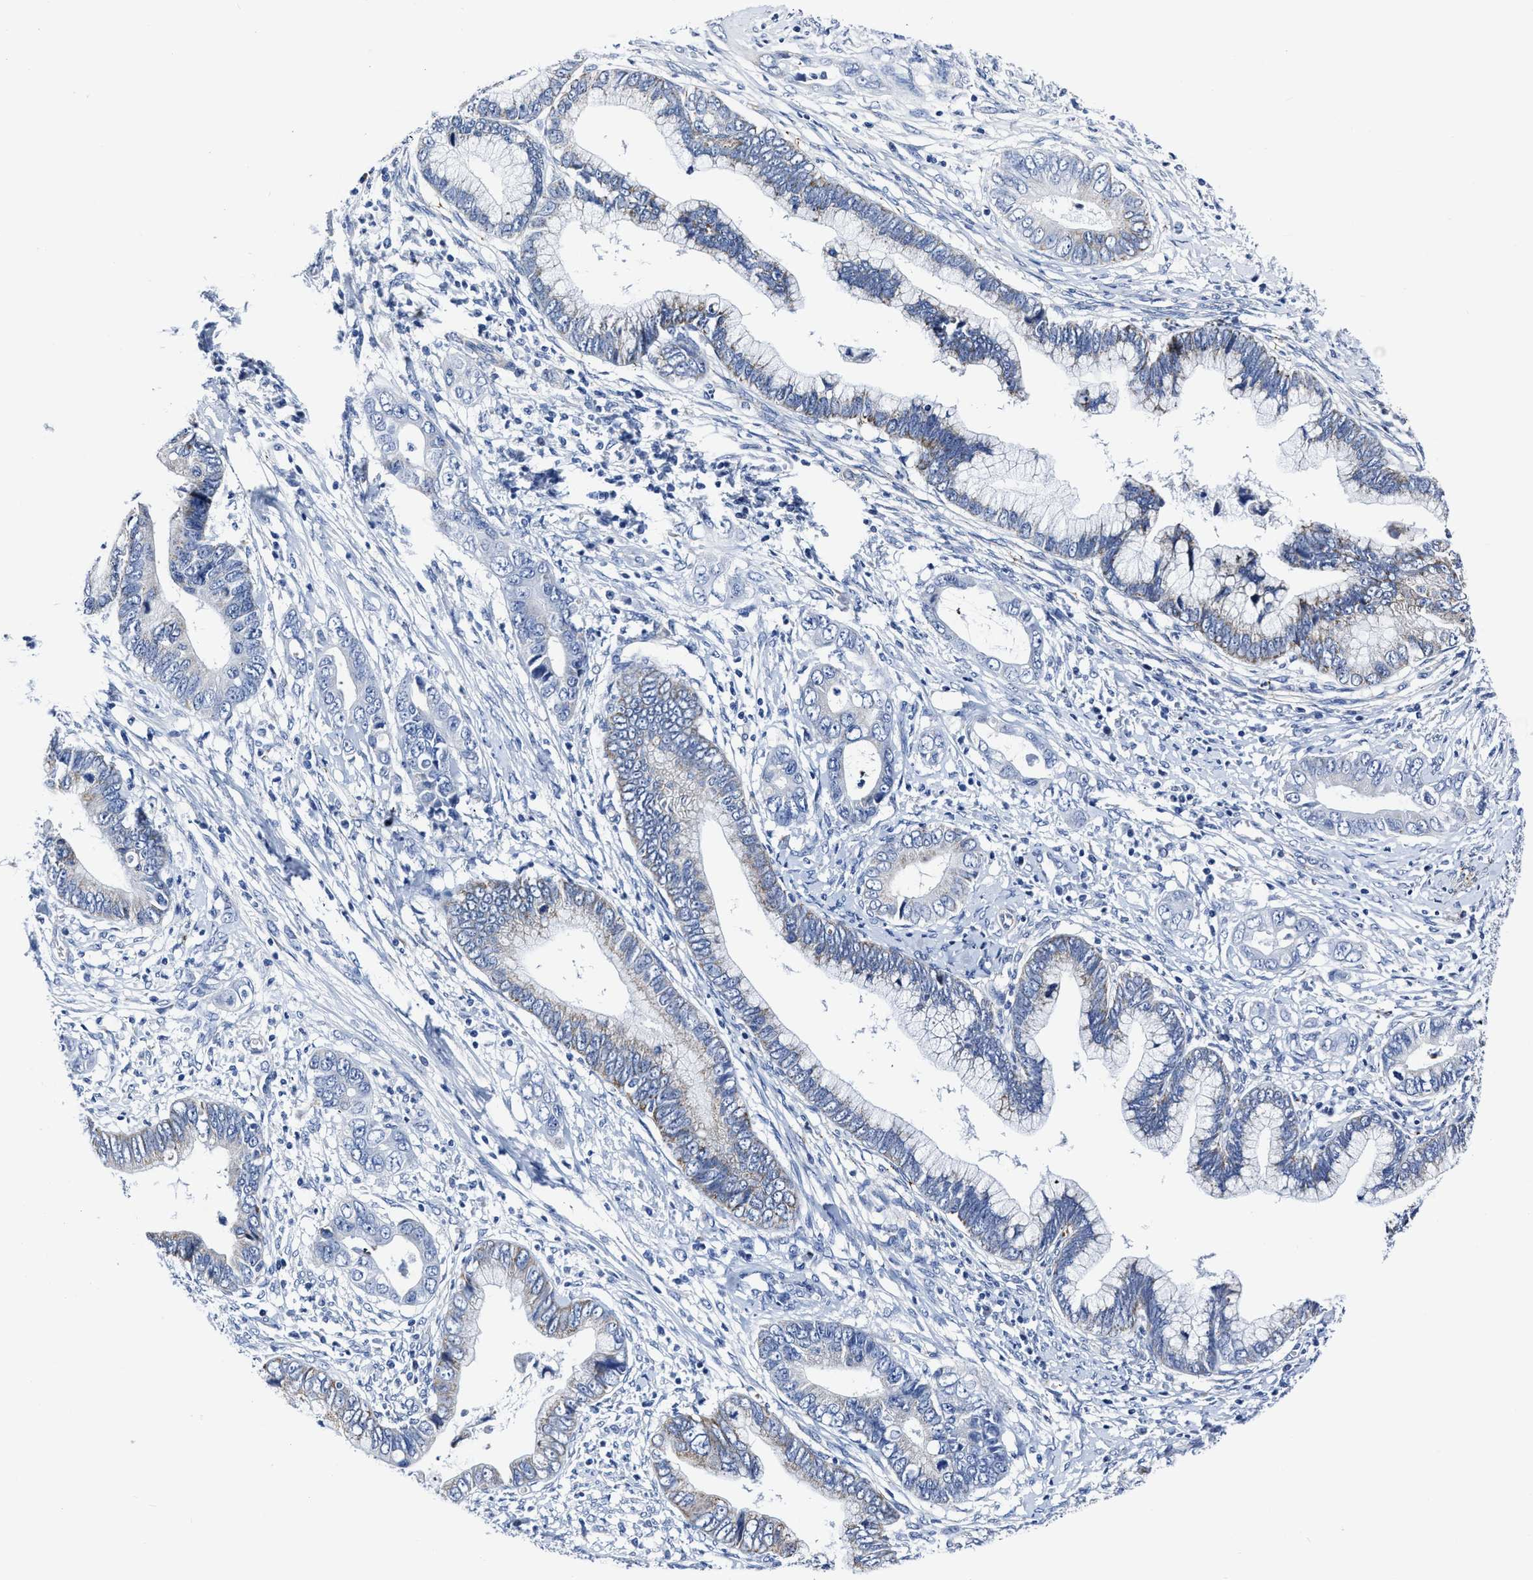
{"staining": {"intensity": "weak", "quantity": "<25%", "location": "cytoplasmic/membranous"}, "tissue": "cervical cancer", "cell_type": "Tumor cells", "image_type": "cancer", "snomed": [{"axis": "morphology", "description": "Adenocarcinoma, NOS"}, {"axis": "topography", "description": "Cervix"}], "caption": "This is an immunohistochemistry (IHC) histopathology image of cervical adenocarcinoma. There is no positivity in tumor cells.", "gene": "KCNMB3", "patient": {"sex": "female", "age": 44}}